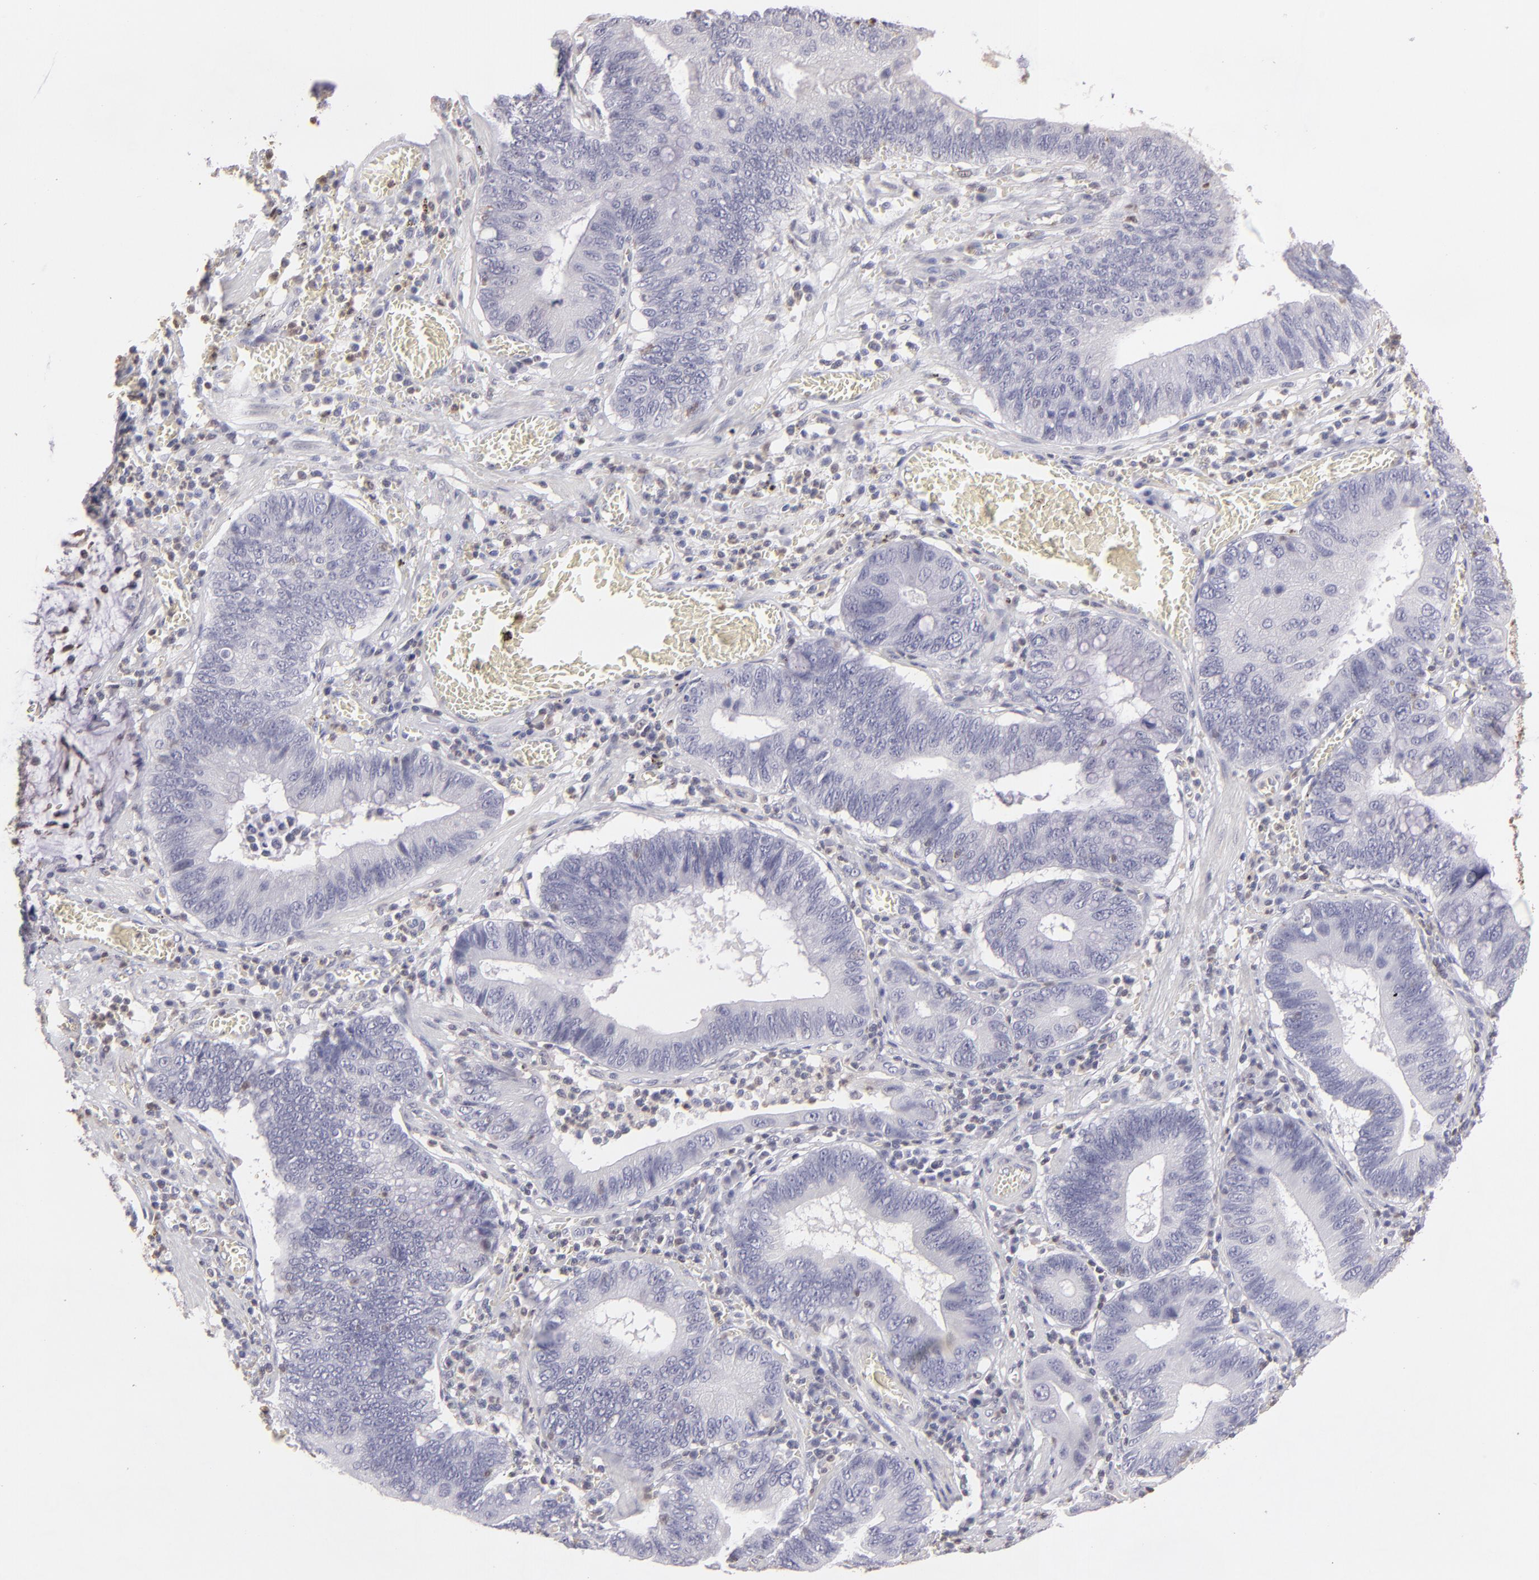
{"staining": {"intensity": "negative", "quantity": "none", "location": "none"}, "tissue": "stomach cancer", "cell_type": "Tumor cells", "image_type": "cancer", "snomed": [{"axis": "morphology", "description": "Adenocarcinoma, NOS"}, {"axis": "topography", "description": "Stomach"}, {"axis": "topography", "description": "Gastric cardia"}], "caption": "Micrograph shows no significant protein expression in tumor cells of stomach adenocarcinoma. (Brightfield microscopy of DAB immunohistochemistry (IHC) at high magnification).", "gene": "S100A2", "patient": {"sex": "male", "age": 59}}